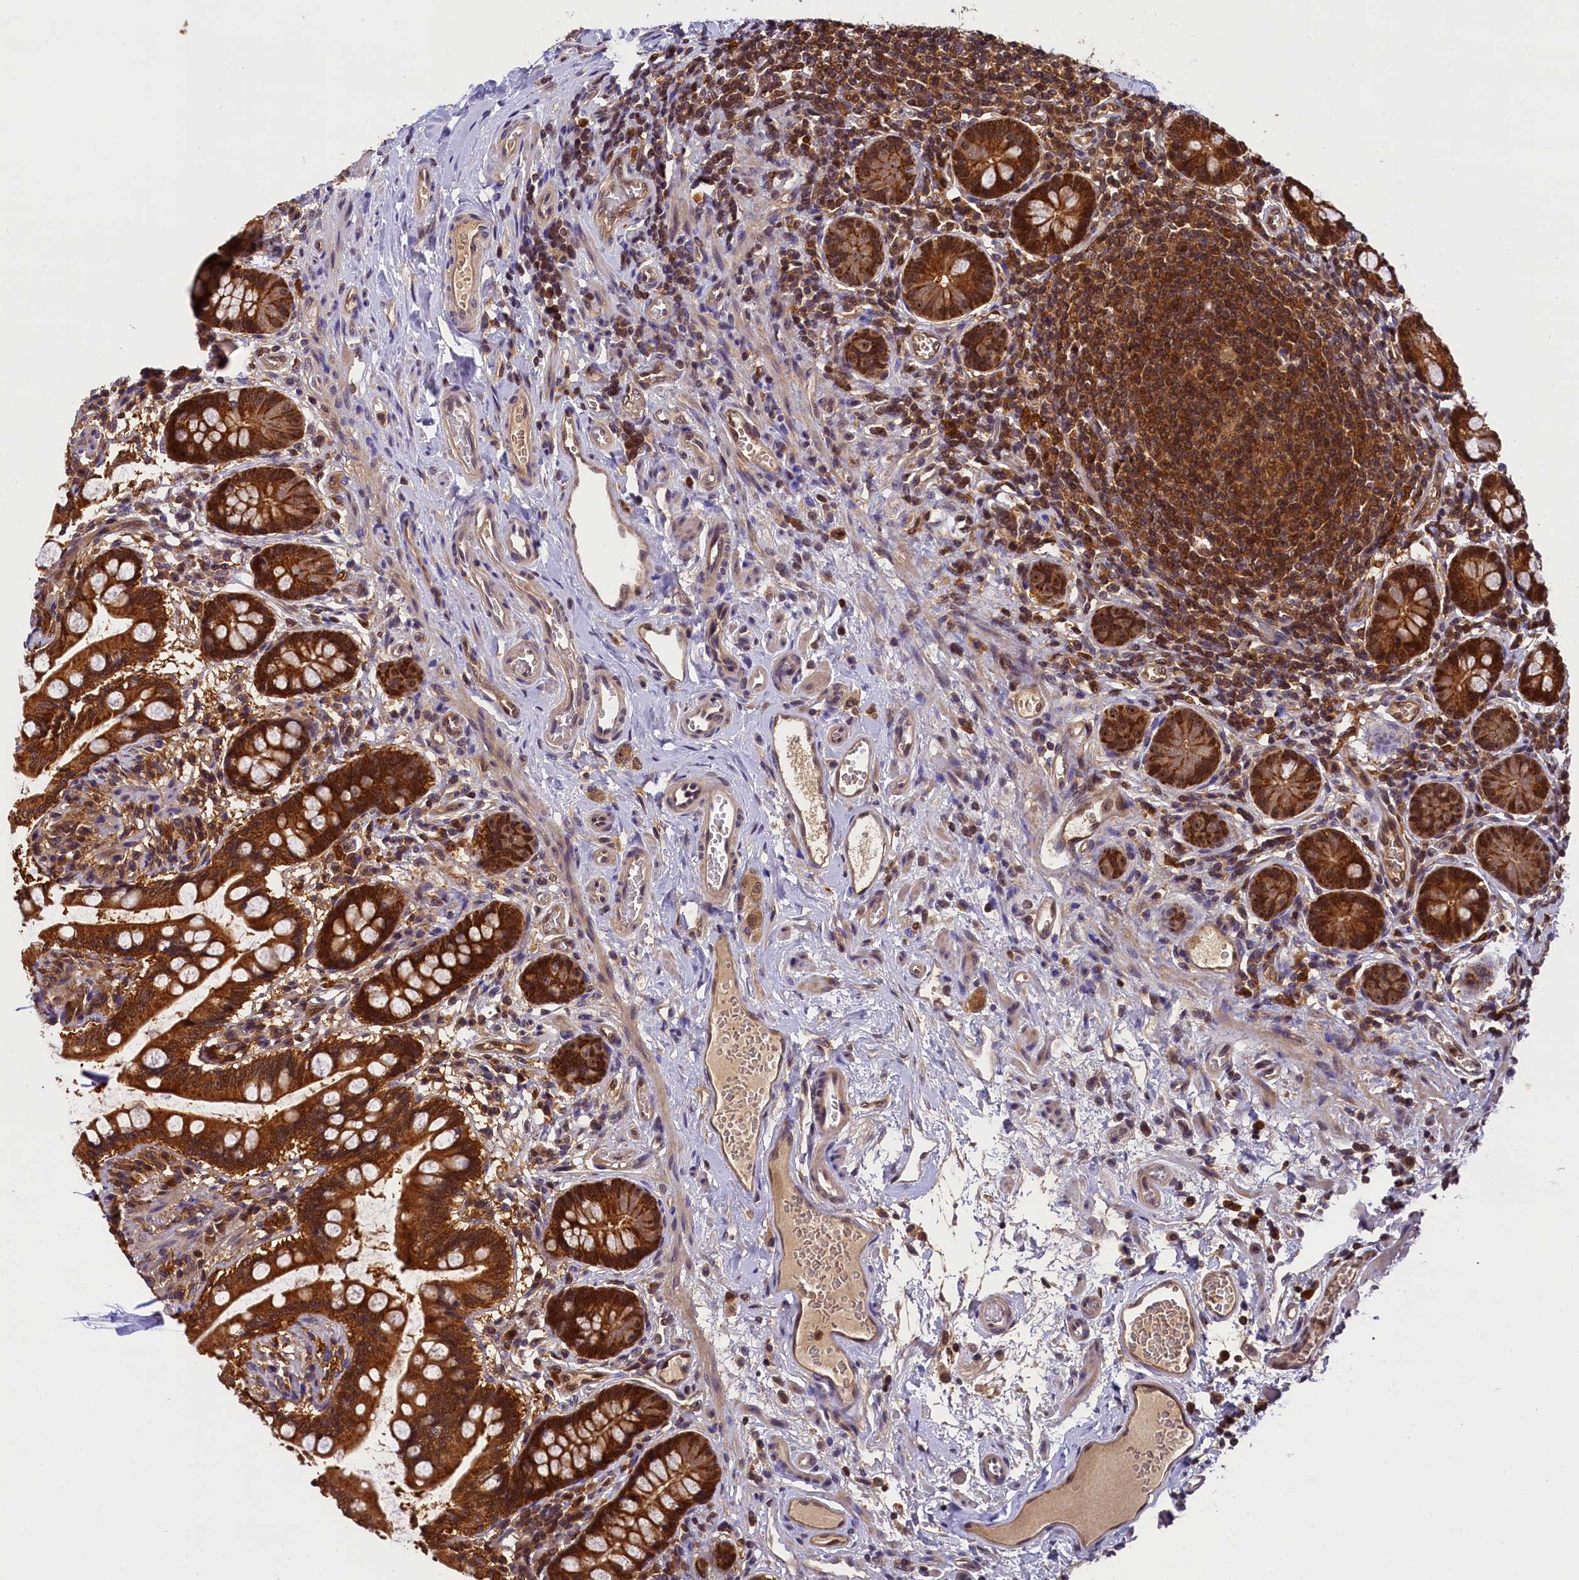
{"staining": {"intensity": "strong", "quantity": ">75%", "location": "cytoplasmic/membranous,nuclear"}, "tissue": "small intestine", "cell_type": "Glandular cells", "image_type": "normal", "snomed": [{"axis": "morphology", "description": "Normal tissue, NOS"}, {"axis": "topography", "description": "Small intestine"}], "caption": "The histopathology image reveals a brown stain indicating the presence of a protein in the cytoplasmic/membranous,nuclear of glandular cells in small intestine.", "gene": "EIF6", "patient": {"sex": "male", "age": 52}}